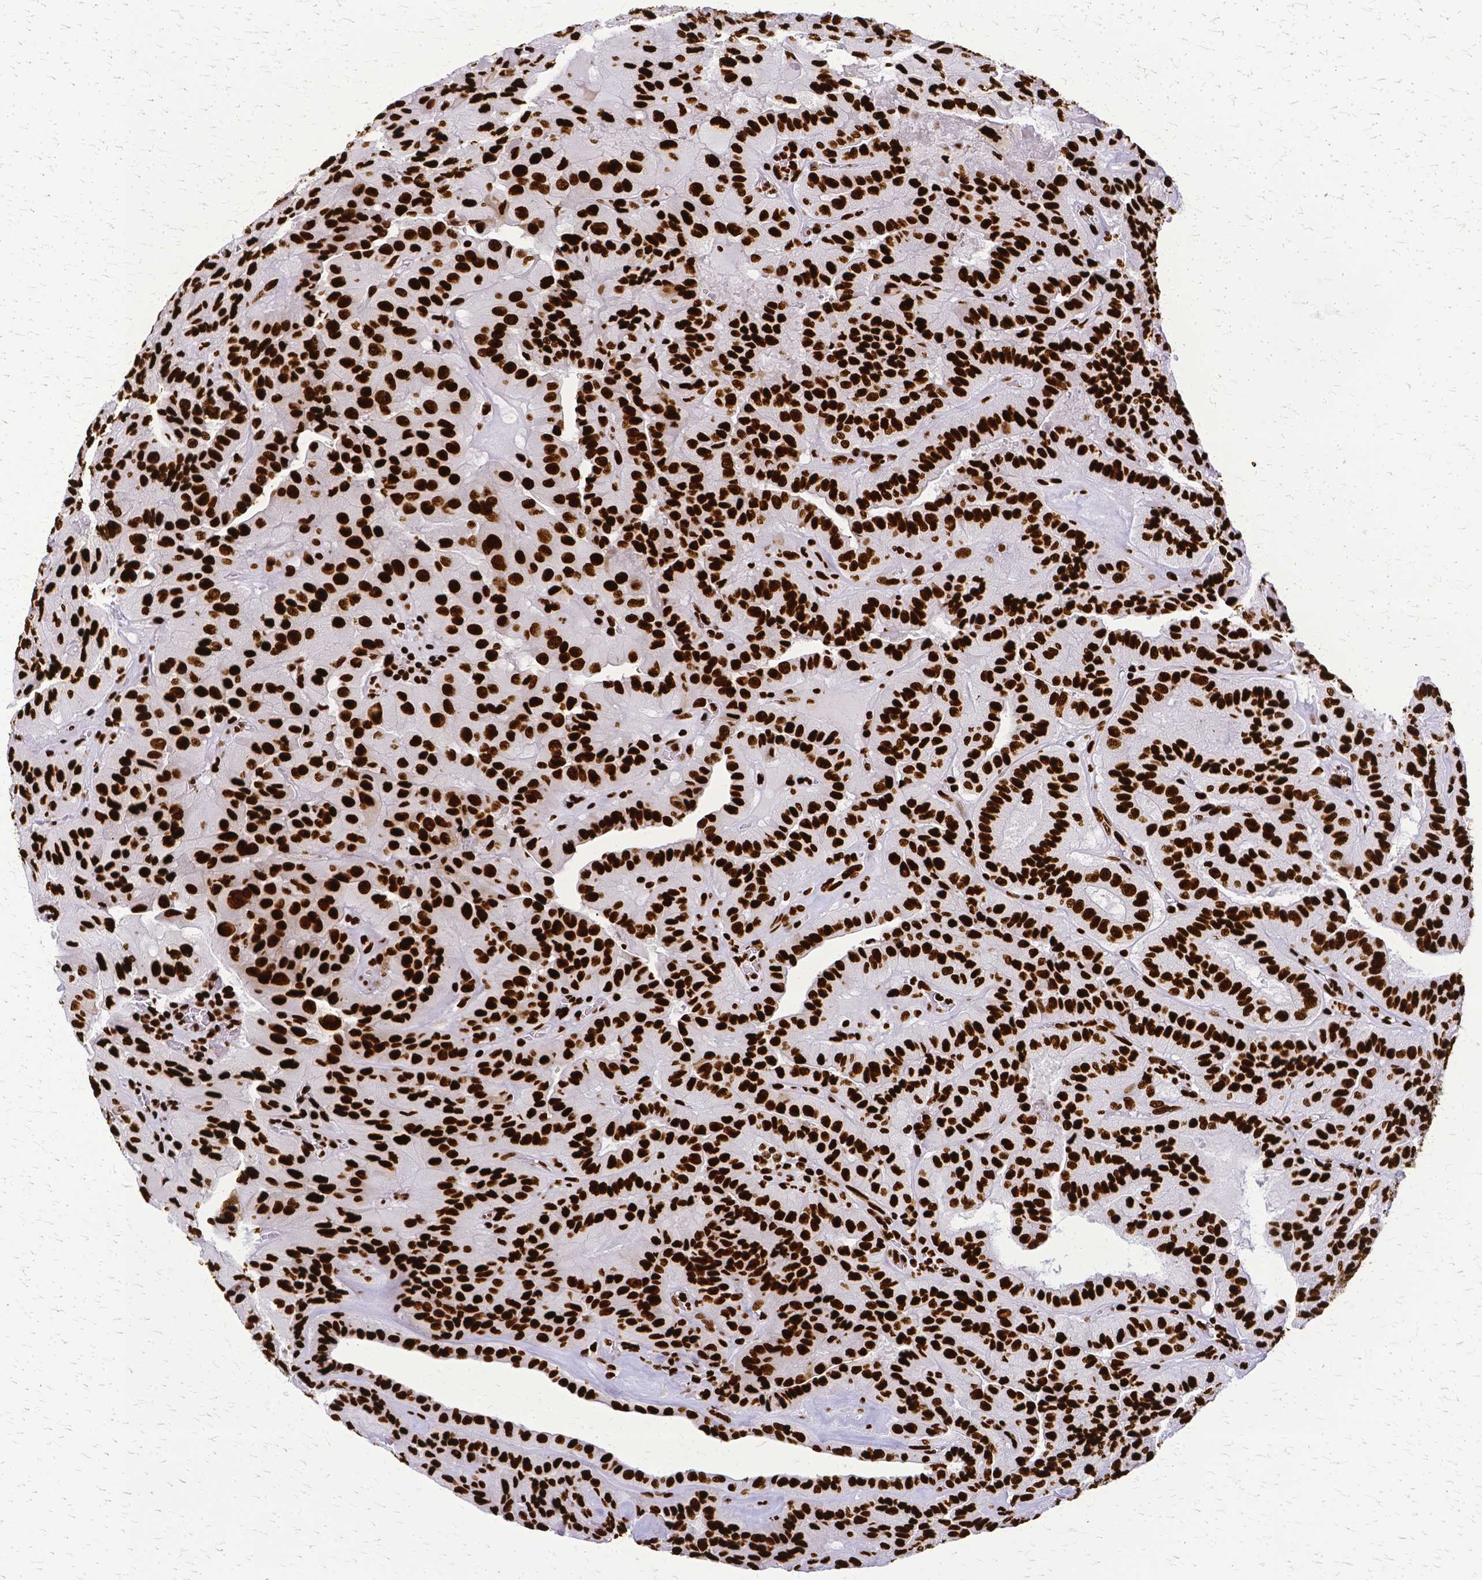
{"staining": {"intensity": "strong", "quantity": ">75%", "location": "nuclear"}, "tissue": "thyroid cancer", "cell_type": "Tumor cells", "image_type": "cancer", "snomed": [{"axis": "morphology", "description": "Normal tissue, NOS"}, {"axis": "morphology", "description": "Papillary adenocarcinoma, NOS"}, {"axis": "topography", "description": "Thyroid gland"}], "caption": "A micrograph of human papillary adenocarcinoma (thyroid) stained for a protein reveals strong nuclear brown staining in tumor cells.", "gene": "SFPQ", "patient": {"sex": "female", "age": 59}}